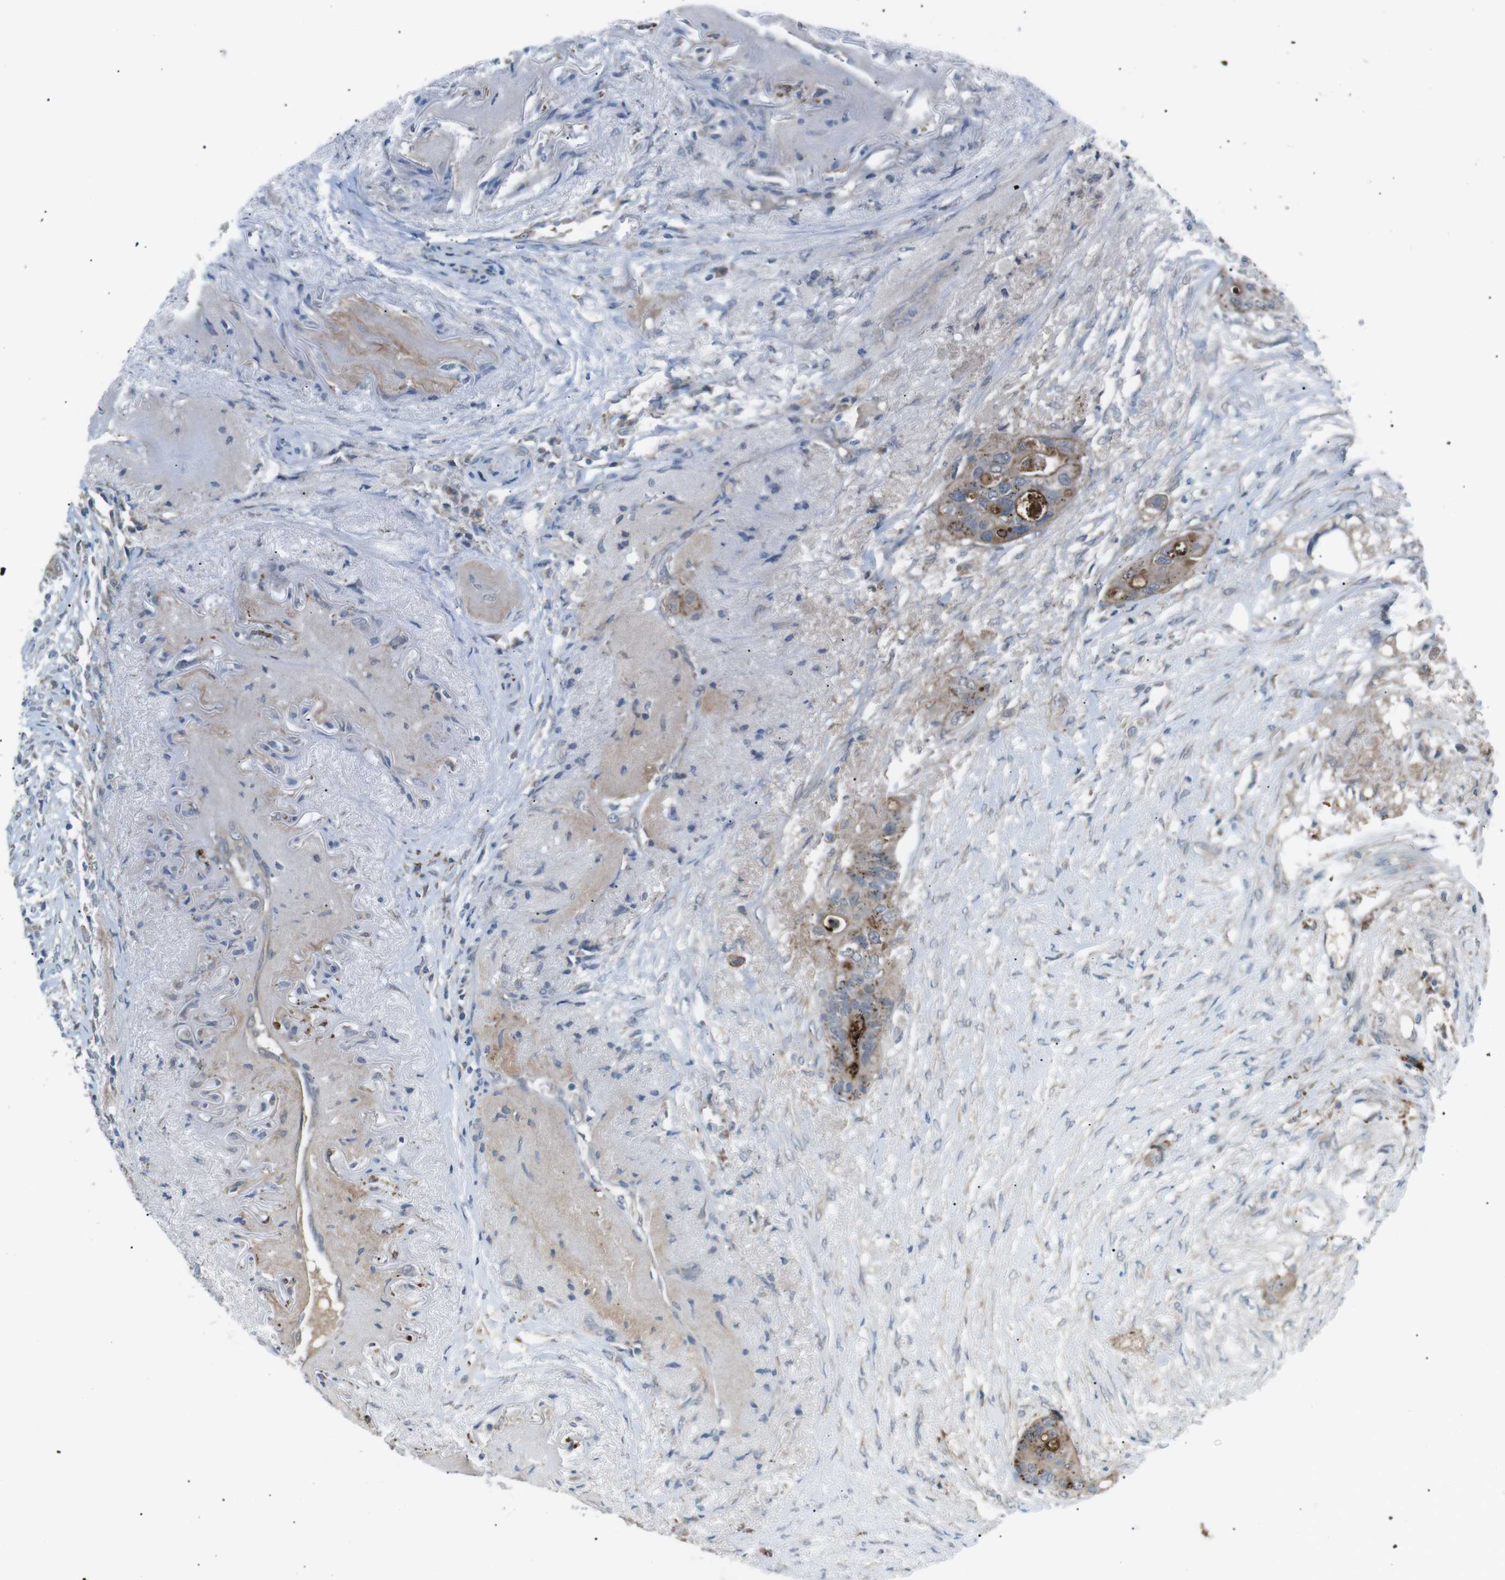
{"staining": {"intensity": "moderate", "quantity": "25%-75%", "location": "cytoplasmic/membranous"}, "tissue": "colorectal cancer", "cell_type": "Tumor cells", "image_type": "cancer", "snomed": [{"axis": "morphology", "description": "Adenocarcinoma, NOS"}, {"axis": "topography", "description": "Colon"}], "caption": "Colorectal adenocarcinoma stained for a protein (brown) shows moderate cytoplasmic/membranous positive positivity in approximately 25%-75% of tumor cells.", "gene": "B4GALNT2", "patient": {"sex": "female", "age": 57}}